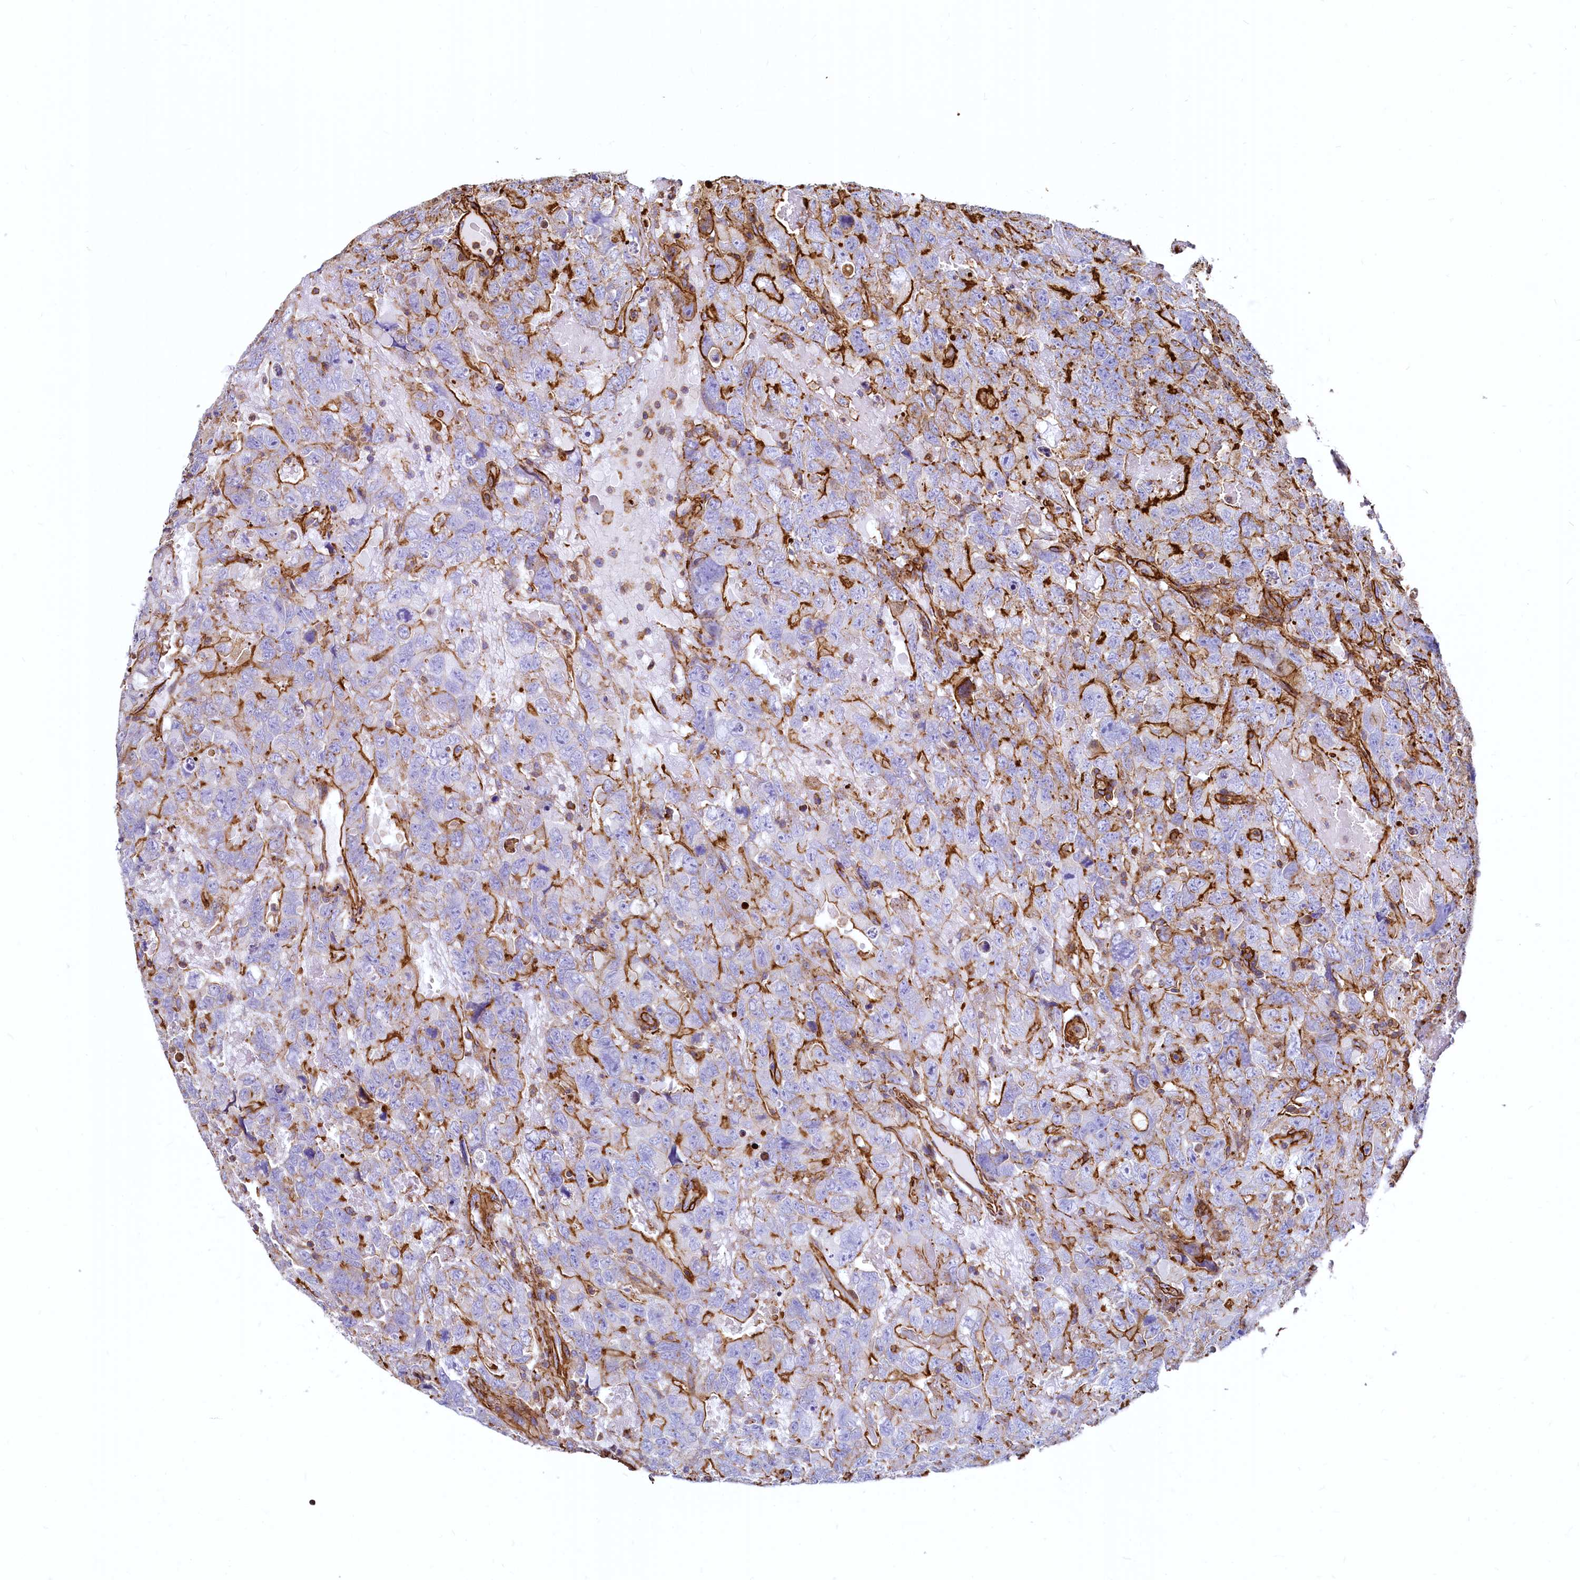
{"staining": {"intensity": "strong", "quantity": "25%-75%", "location": "cytoplasmic/membranous"}, "tissue": "testis cancer", "cell_type": "Tumor cells", "image_type": "cancer", "snomed": [{"axis": "morphology", "description": "Carcinoma, Embryonal, NOS"}, {"axis": "topography", "description": "Testis"}], "caption": "This is a histology image of immunohistochemistry staining of testis cancer (embryonal carcinoma), which shows strong staining in the cytoplasmic/membranous of tumor cells.", "gene": "THBS1", "patient": {"sex": "male", "age": 45}}